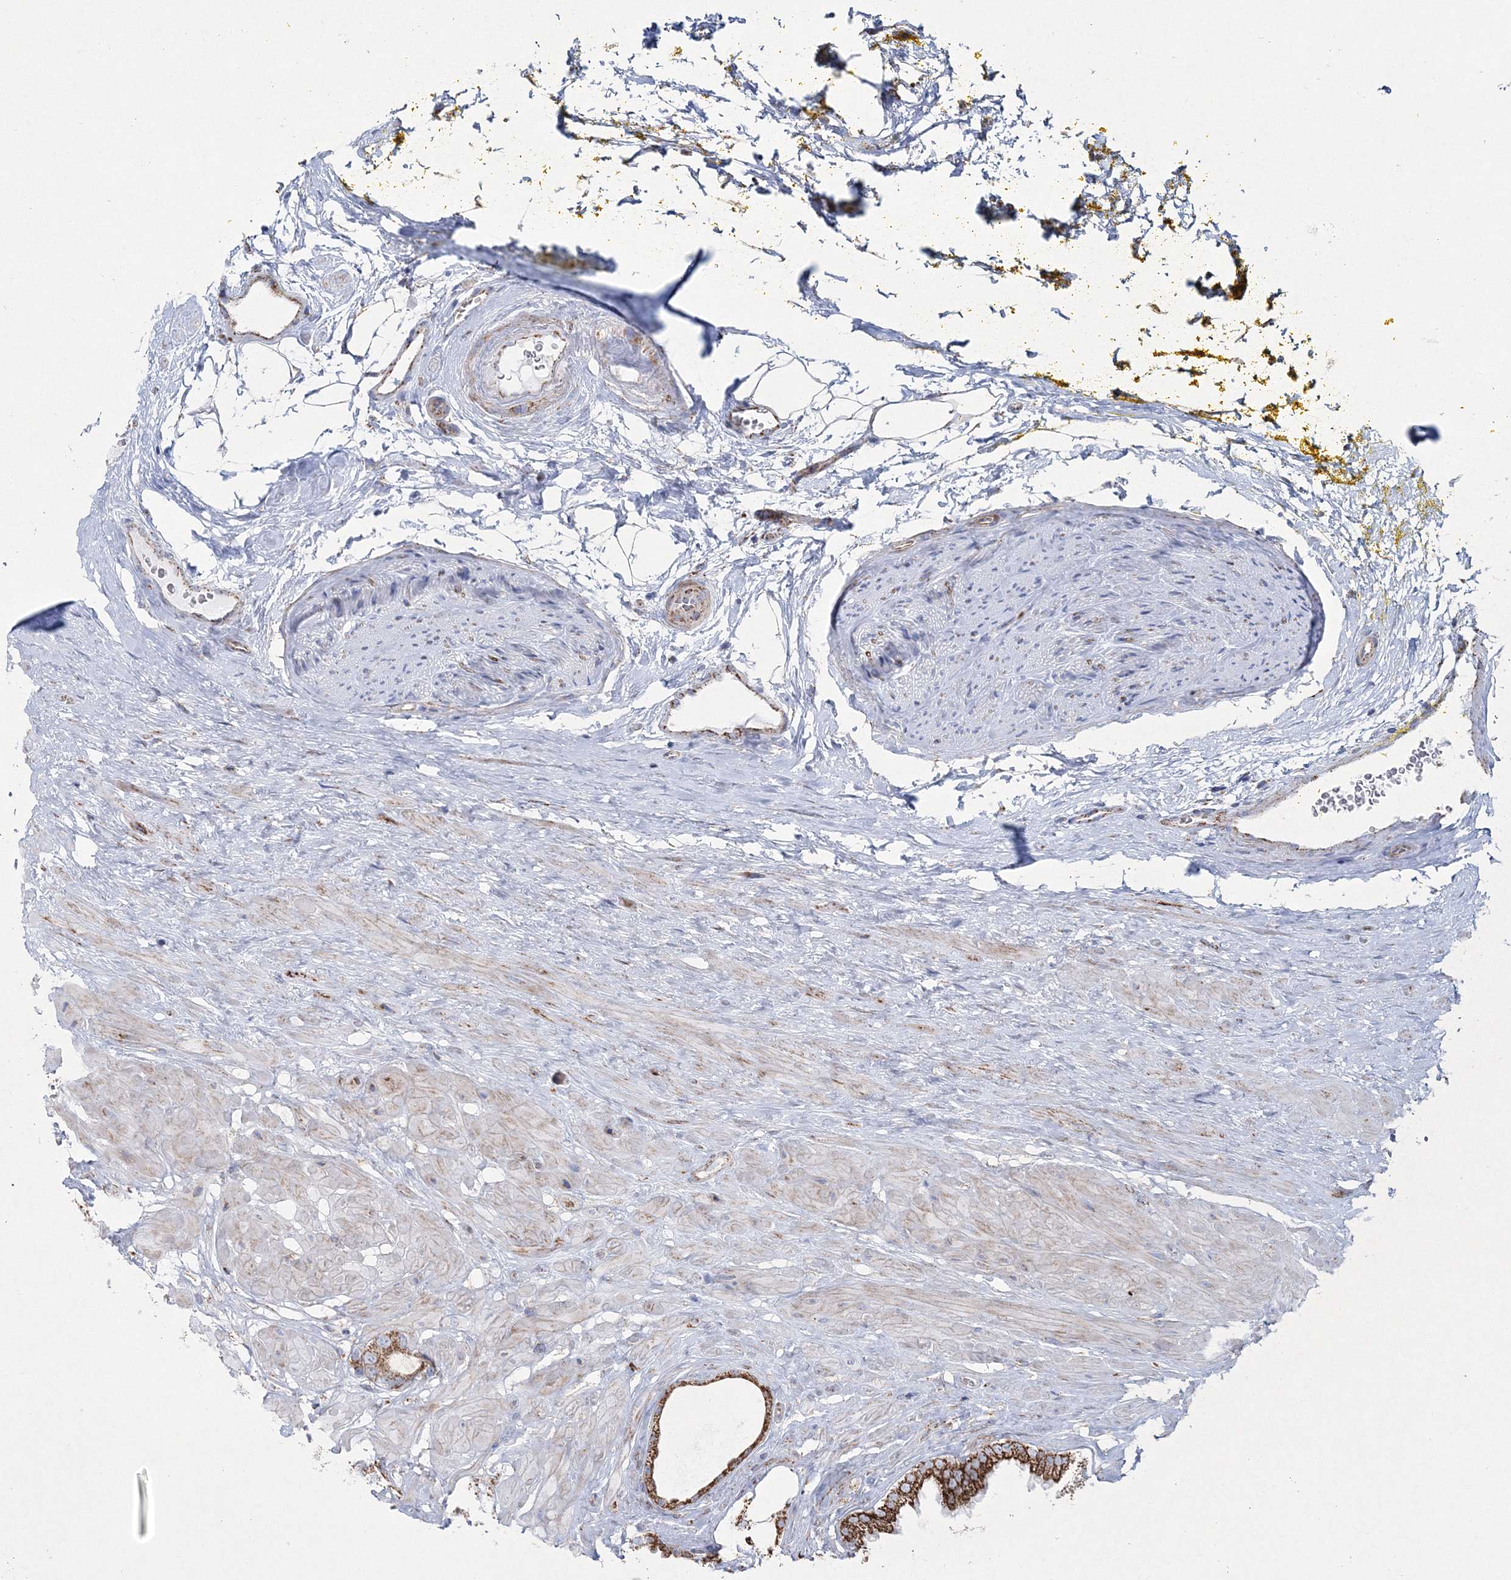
{"staining": {"intensity": "moderate", "quantity": "25%-75%", "location": "cytoplasmic/membranous"}, "tissue": "prostate cancer", "cell_type": "Tumor cells", "image_type": "cancer", "snomed": [{"axis": "morphology", "description": "Adenocarcinoma, High grade"}, {"axis": "topography", "description": "Prostate"}], "caption": "This photomicrograph exhibits immunohistochemistry (IHC) staining of human prostate cancer, with medium moderate cytoplasmic/membranous expression in about 25%-75% of tumor cells.", "gene": "HIBCH", "patient": {"sex": "male", "age": 59}}